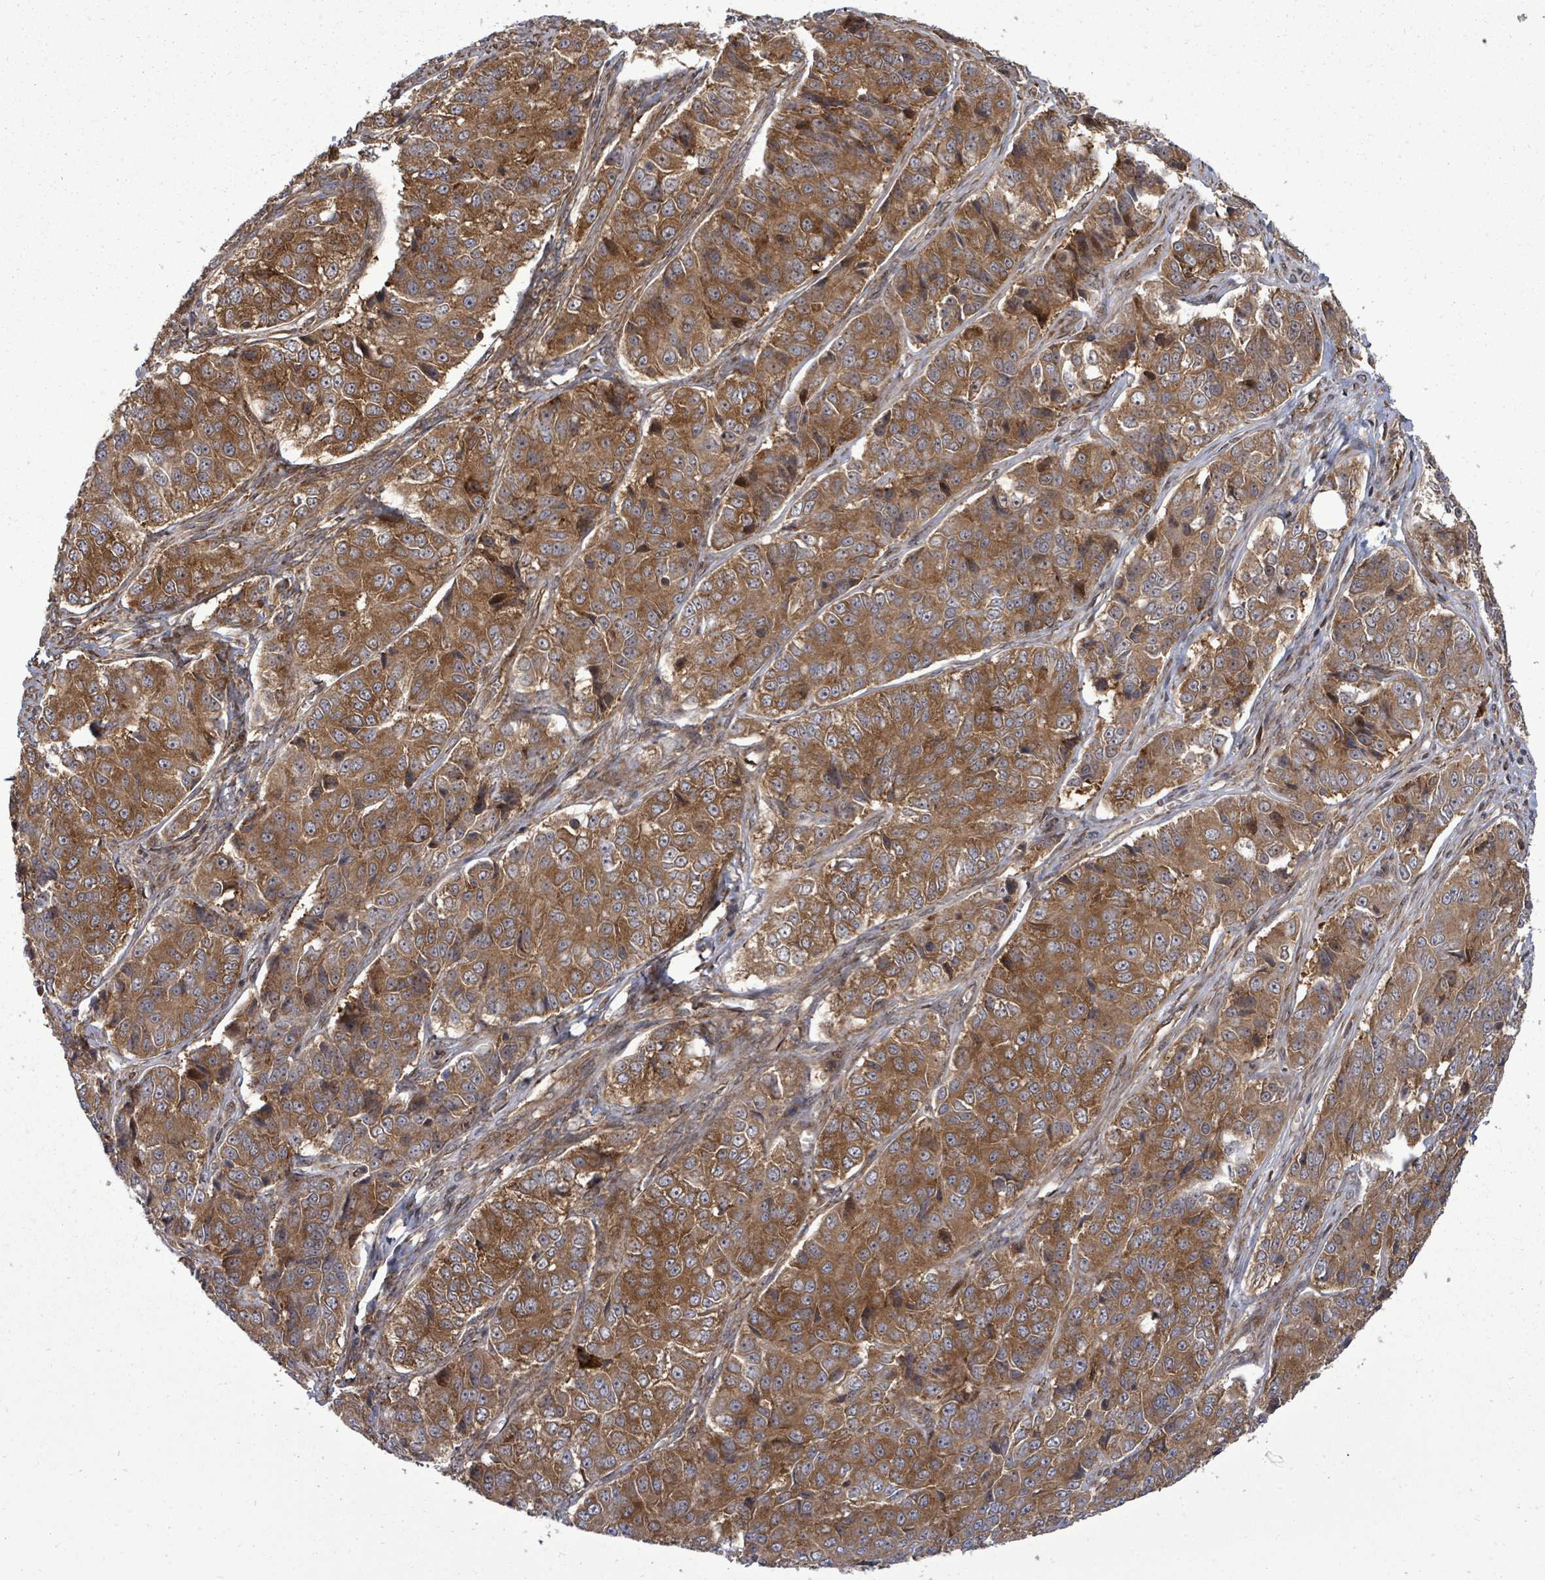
{"staining": {"intensity": "strong", "quantity": ">75%", "location": "cytoplasmic/membranous"}, "tissue": "ovarian cancer", "cell_type": "Tumor cells", "image_type": "cancer", "snomed": [{"axis": "morphology", "description": "Carcinoma, endometroid"}, {"axis": "topography", "description": "Ovary"}], "caption": "Immunohistochemistry (IHC) image of ovarian cancer (endometroid carcinoma) stained for a protein (brown), which shows high levels of strong cytoplasmic/membranous expression in approximately >75% of tumor cells.", "gene": "EIF3C", "patient": {"sex": "female", "age": 51}}